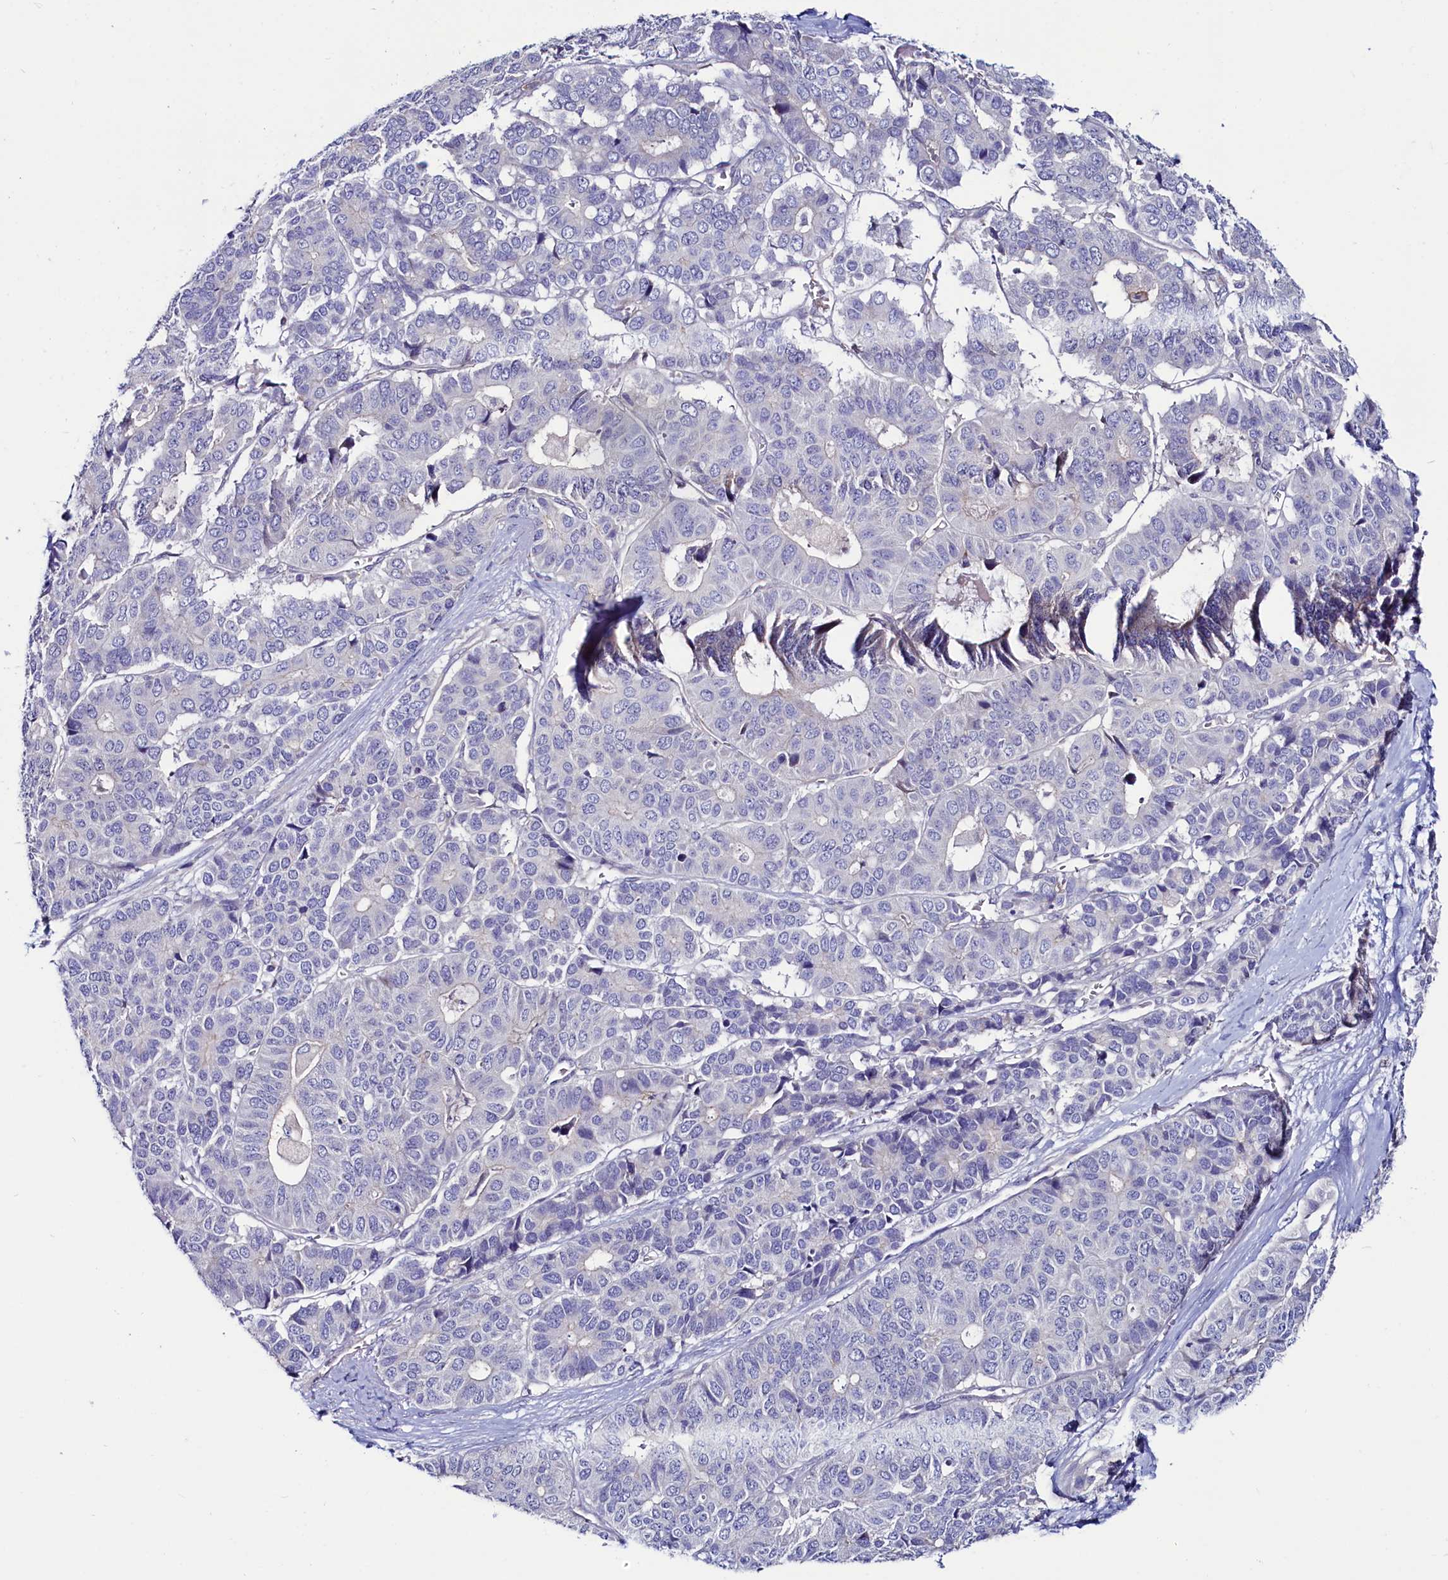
{"staining": {"intensity": "negative", "quantity": "none", "location": "none"}, "tissue": "pancreatic cancer", "cell_type": "Tumor cells", "image_type": "cancer", "snomed": [{"axis": "morphology", "description": "Adenocarcinoma, NOS"}, {"axis": "topography", "description": "Pancreas"}], "caption": "There is no significant staining in tumor cells of pancreatic cancer.", "gene": "ASTE1", "patient": {"sex": "male", "age": 50}}